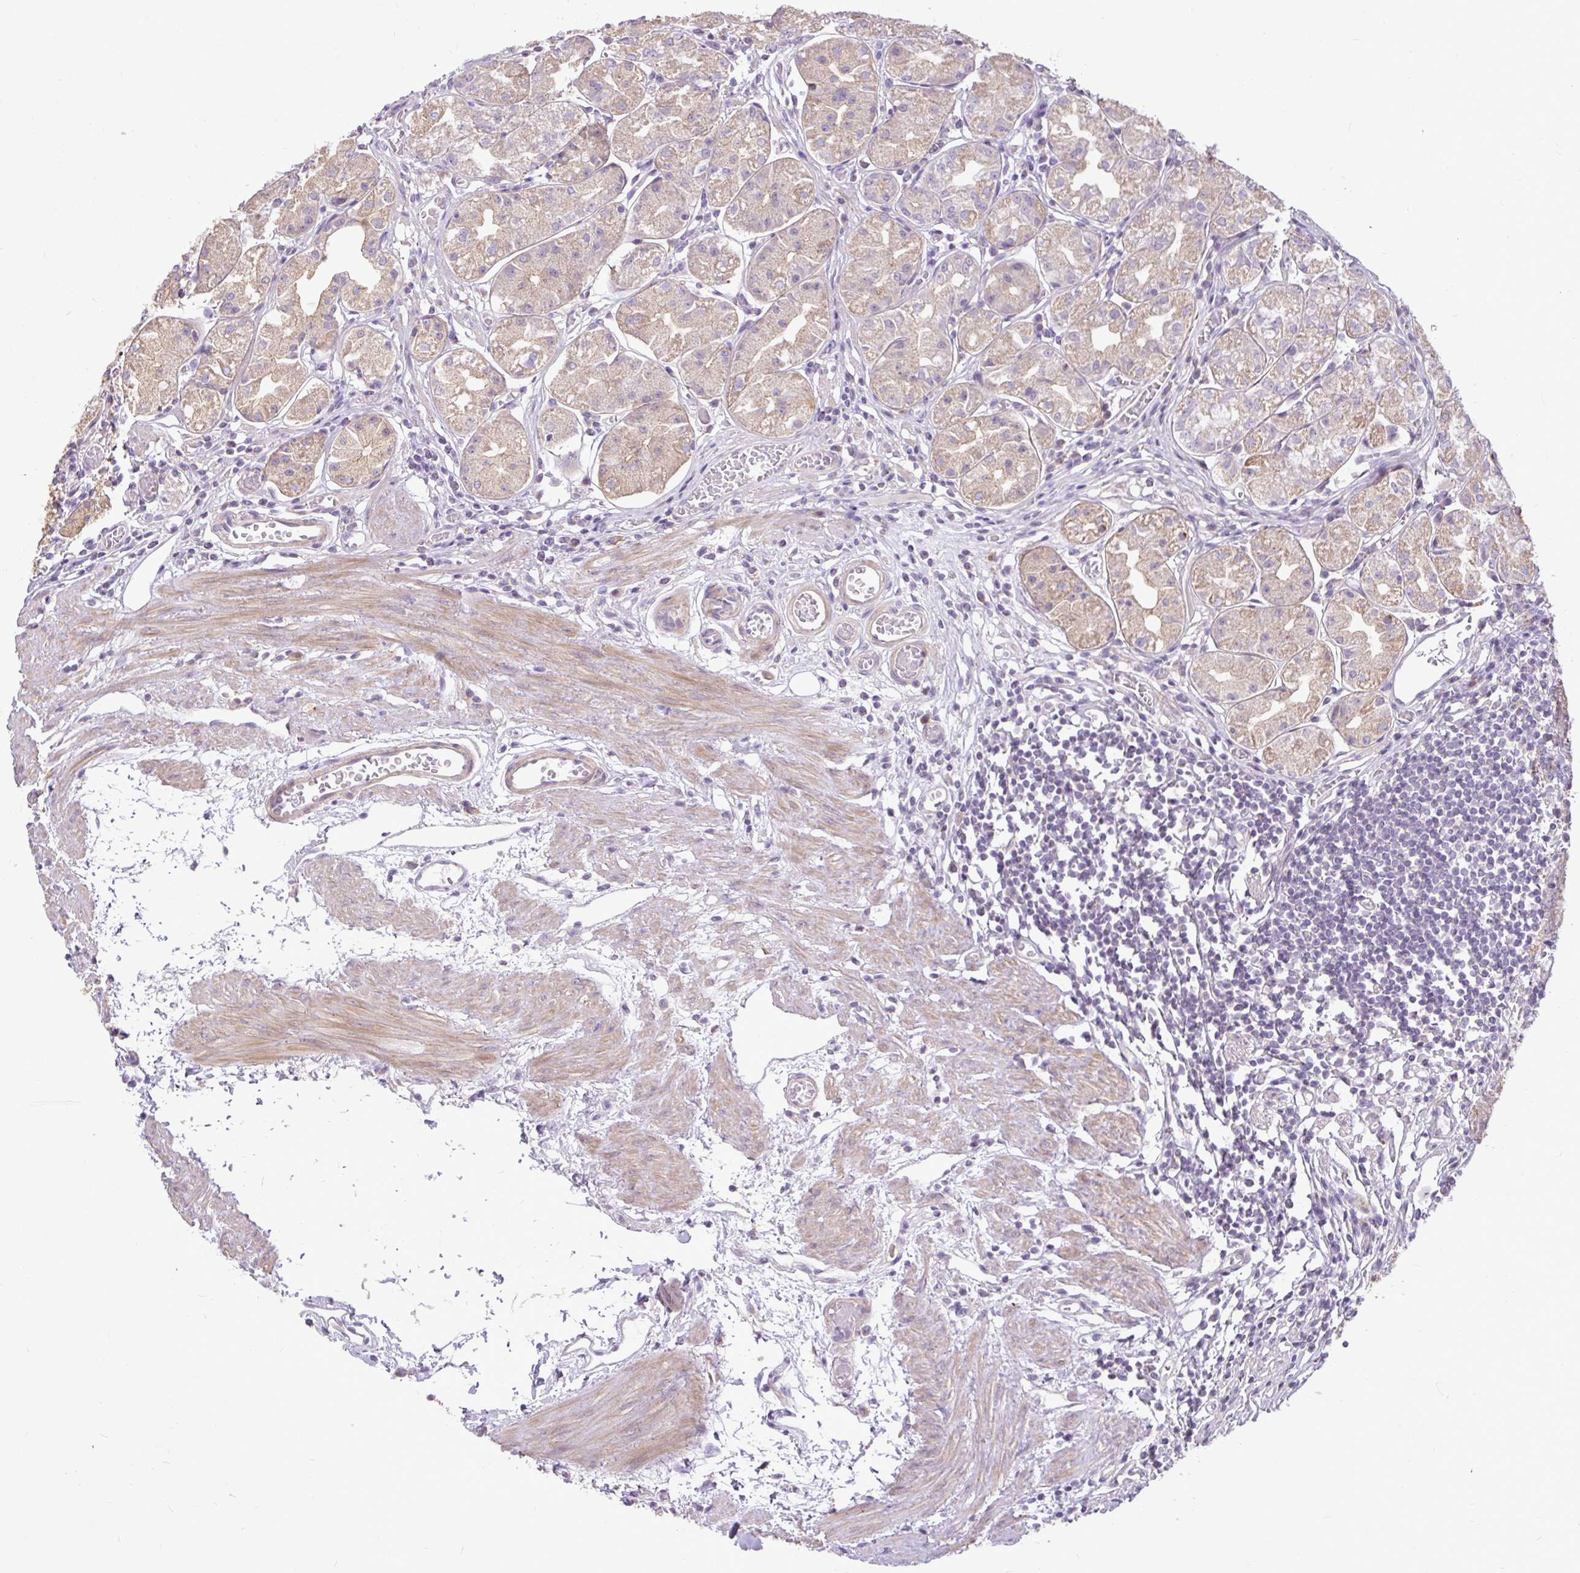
{"staining": {"intensity": "weak", "quantity": ">75%", "location": "cytoplasmic/membranous"}, "tissue": "stomach", "cell_type": "Glandular cells", "image_type": "normal", "snomed": [{"axis": "morphology", "description": "Normal tissue, NOS"}, {"axis": "topography", "description": "Stomach"}], "caption": "High-magnification brightfield microscopy of unremarkable stomach stained with DAB (3,3'-diaminobenzidine) (brown) and counterstained with hematoxylin (blue). glandular cells exhibit weak cytoplasmic/membranous staining is identified in about>75% of cells.", "gene": "STRIP1", "patient": {"sex": "male", "age": 55}}